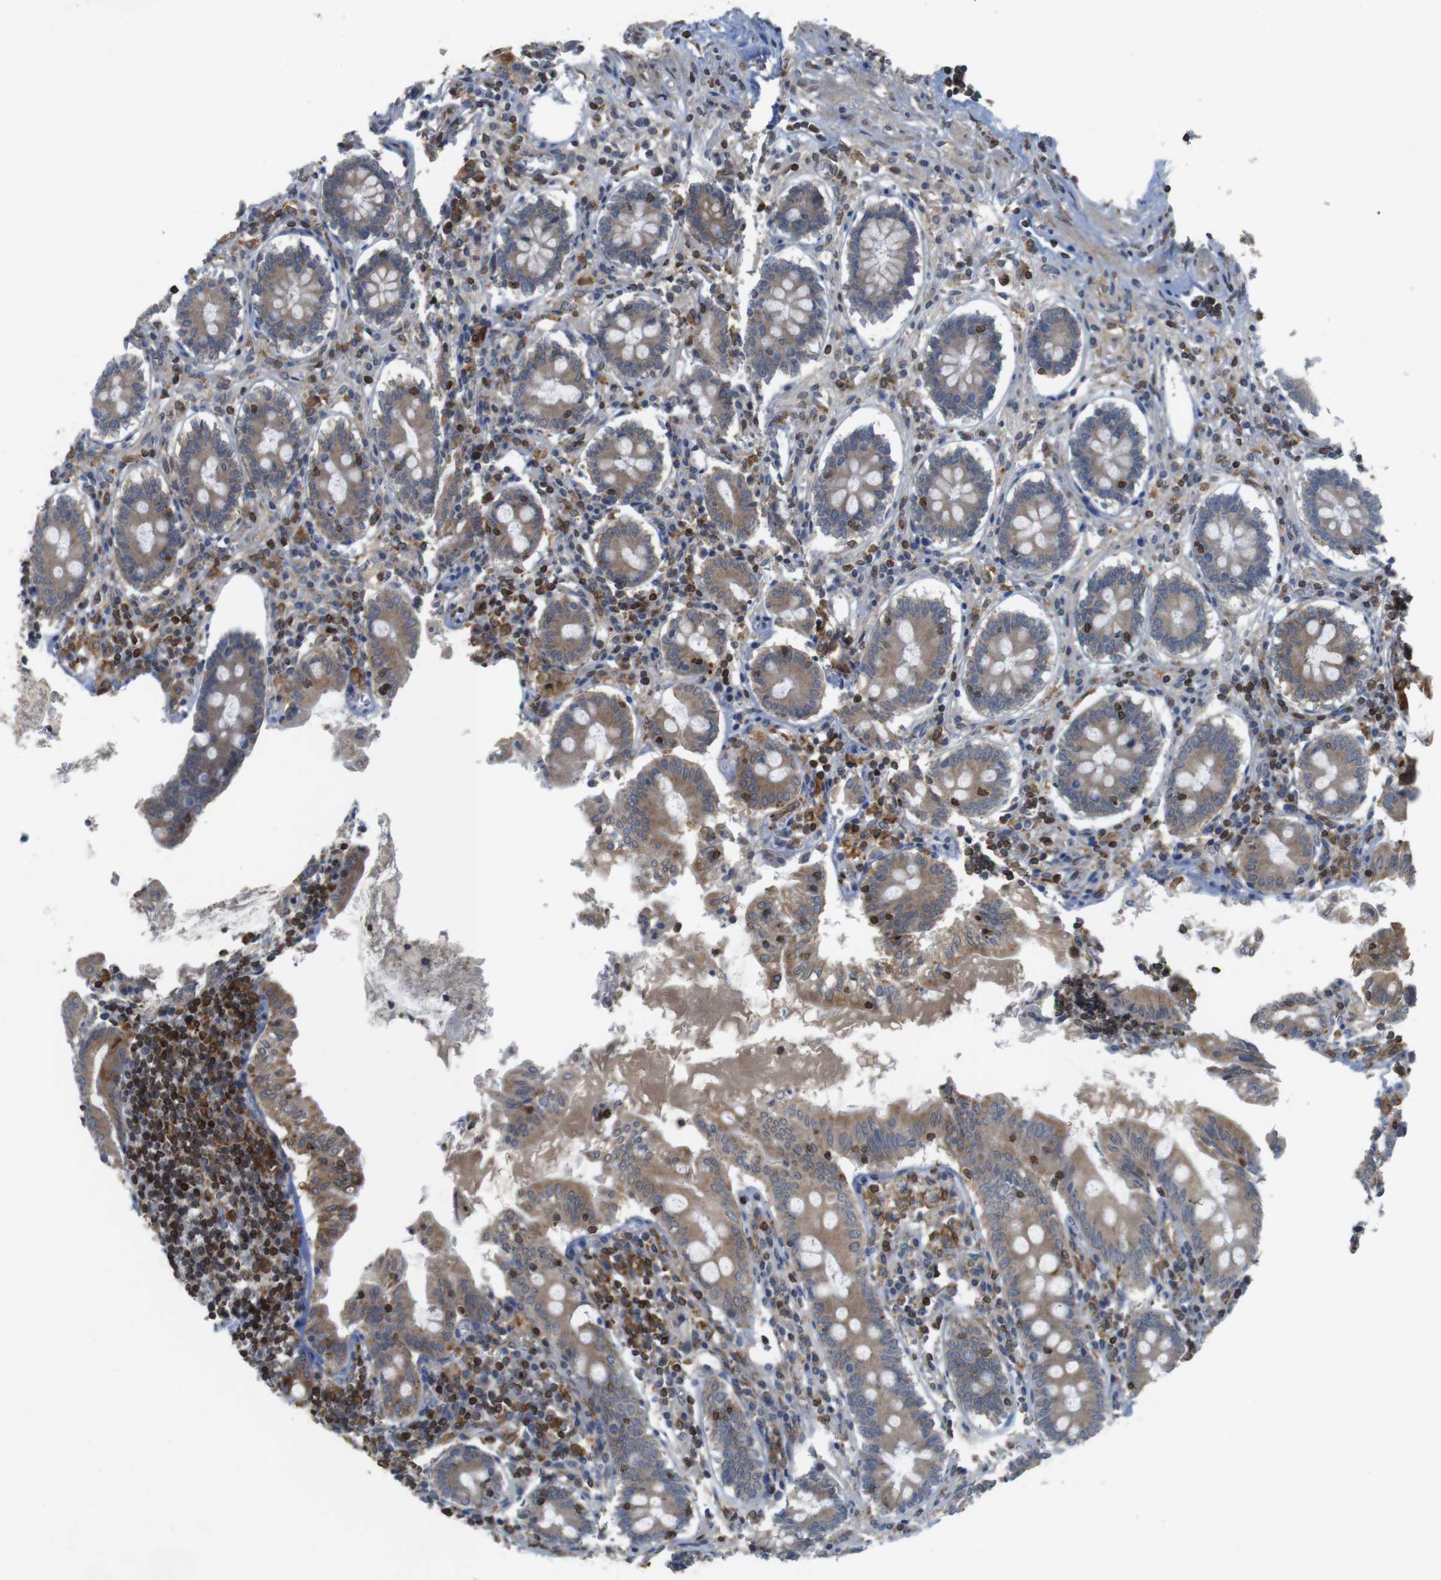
{"staining": {"intensity": "moderate", "quantity": ">75%", "location": "cytoplasmic/membranous"}, "tissue": "appendix", "cell_type": "Glandular cells", "image_type": "normal", "snomed": [{"axis": "morphology", "description": "Normal tissue, NOS"}, {"axis": "topography", "description": "Appendix"}], "caption": "IHC (DAB (3,3'-diaminobenzidine)) staining of benign appendix exhibits moderate cytoplasmic/membranous protein positivity in approximately >75% of glandular cells.", "gene": "ARL6IP5", "patient": {"sex": "female", "age": 50}}